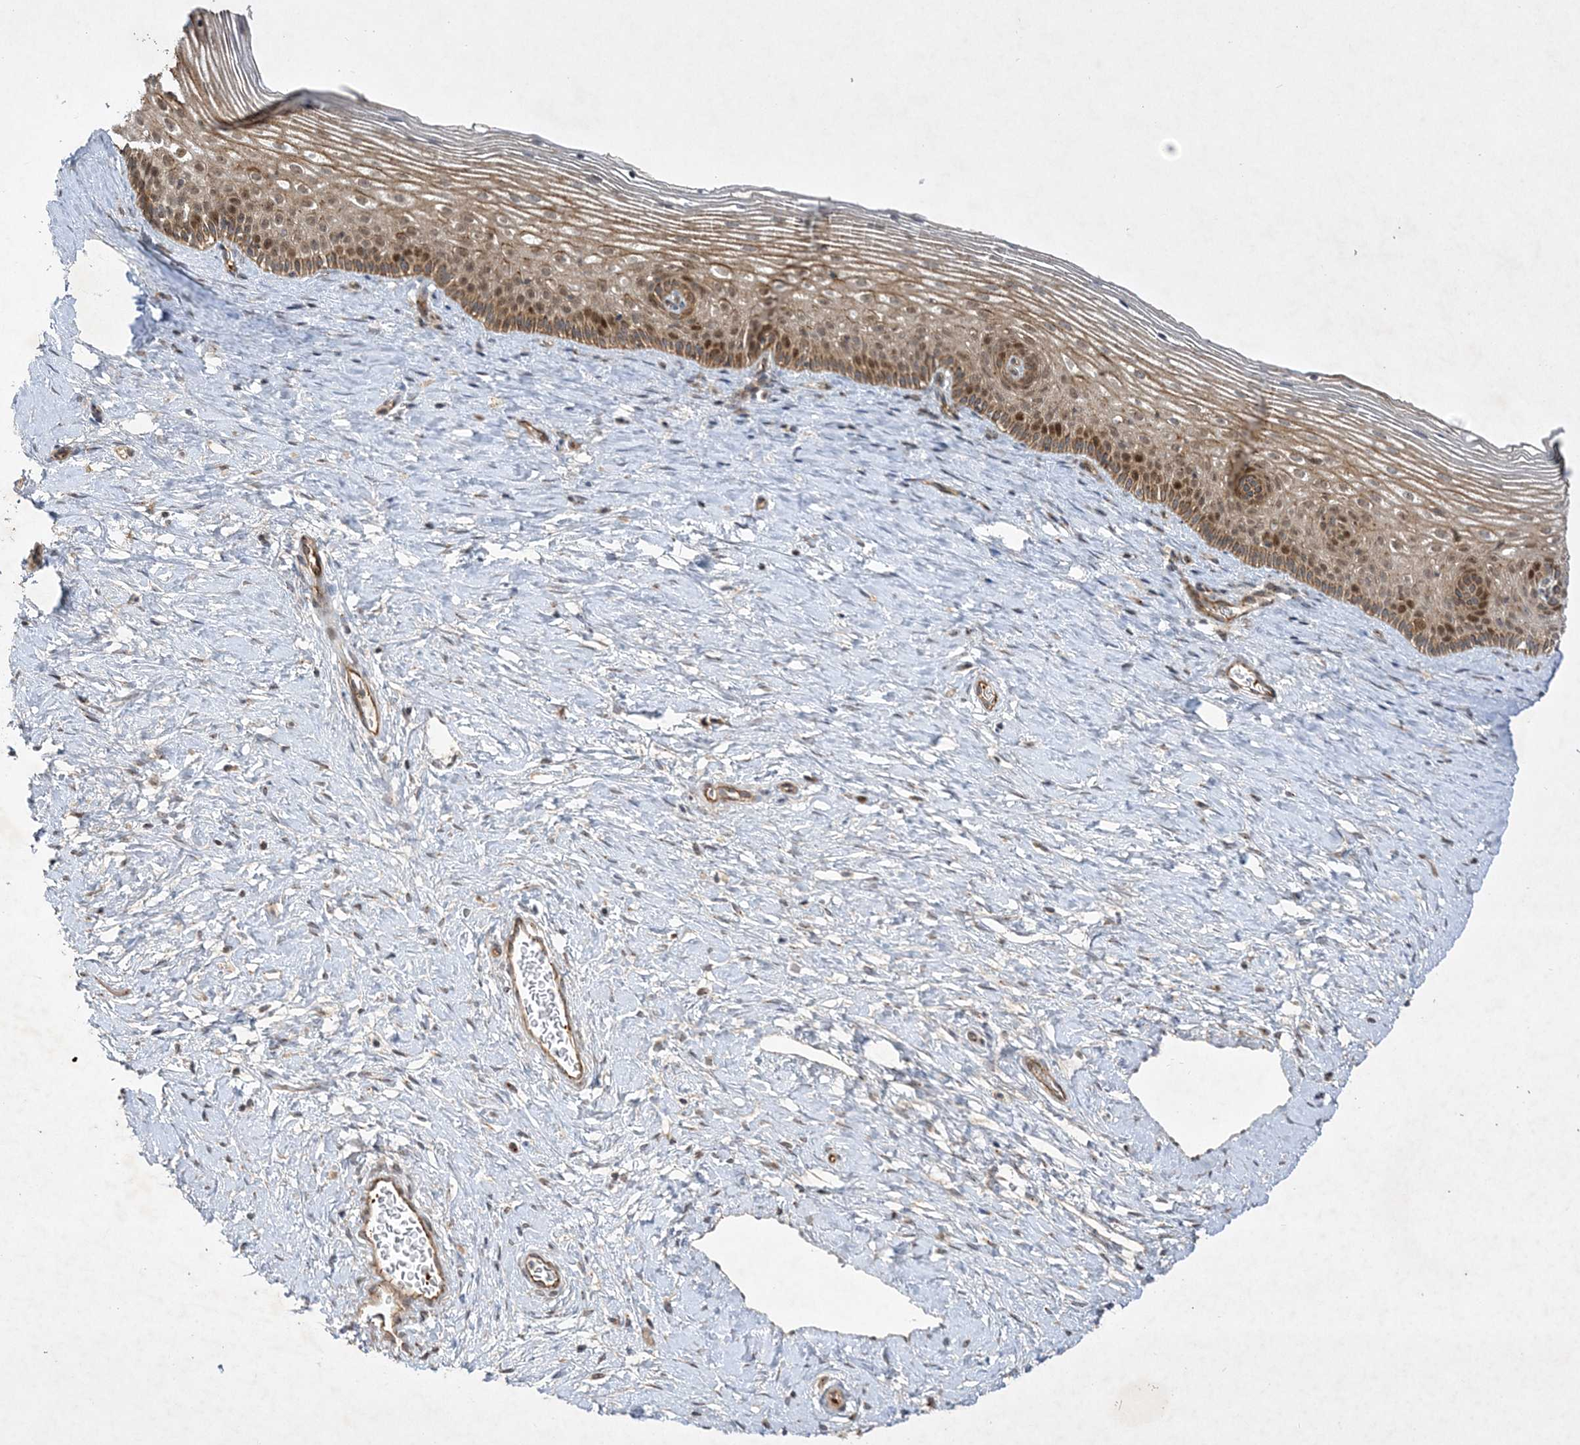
{"staining": {"intensity": "weak", "quantity": "25%-75%", "location": "cytoplasmic/membranous"}, "tissue": "cervix", "cell_type": "Glandular cells", "image_type": "normal", "snomed": [{"axis": "morphology", "description": "Normal tissue, NOS"}, {"axis": "topography", "description": "Cervix"}], "caption": "Weak cytoplasmic/membranous expression for a protein is appreciated in approximately 25%-75% of glandular cells of benign cervix using IHC.", "gene": "NAF1", "patient": {"sex": "female", "age": 33}}